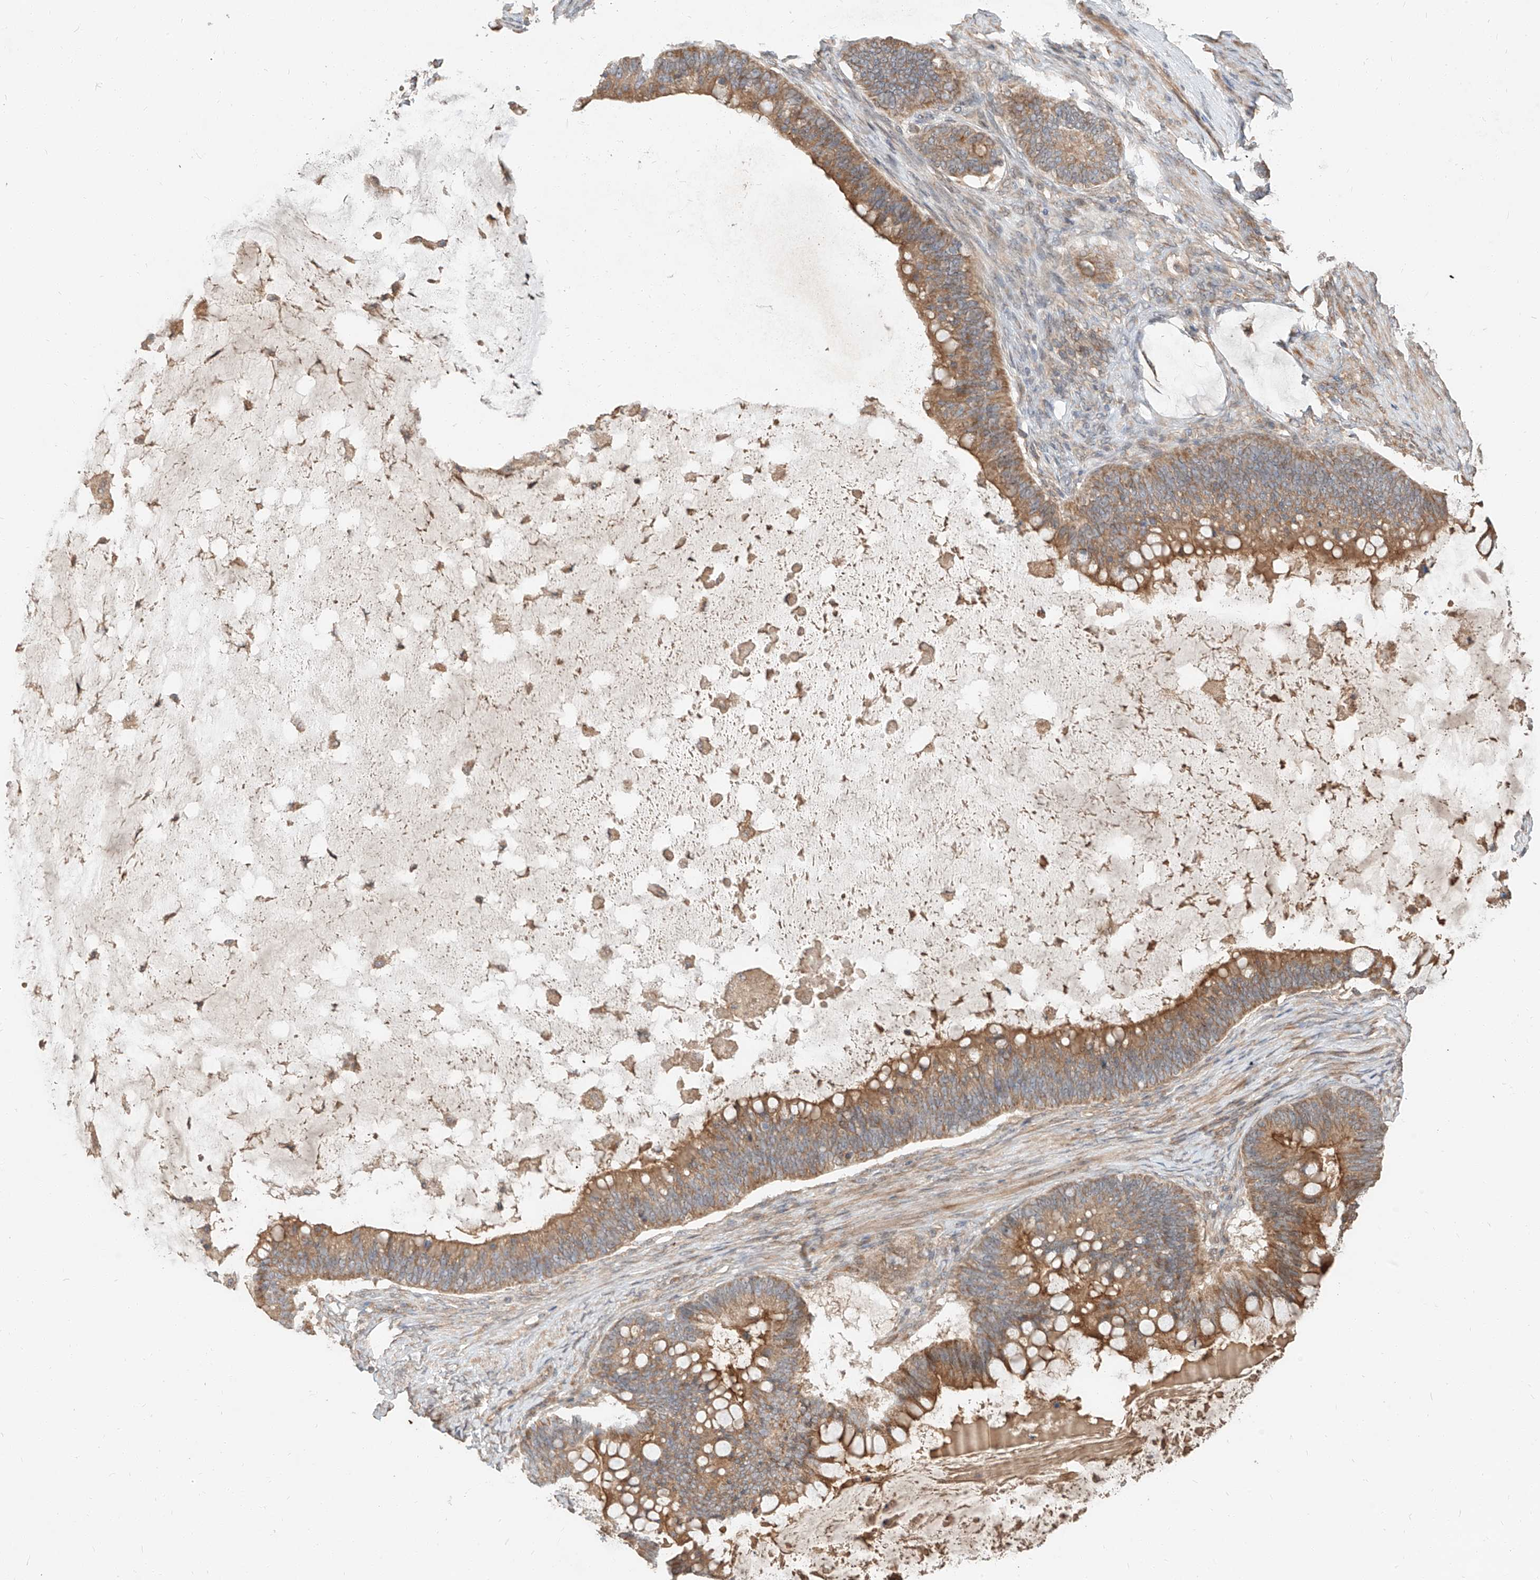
{"staining": {"intensity": "moderate", "quantity": ">75%", "location": "cytoplasmic/membranous"}, "tissue": "ovarian cancer", "cell_type": "Tumor cells", "image_type": "cancer", "snomed": [{"axis": "morphology", "description": "Cystadenocarcinoma, mucinous, NOS"}, {"axis": "topography", "description": "Ovary"}], "caption": "Protein expression analysis of ovarian mucinous cystadenocarcinoma demonstrates moderate cytoplasmic/membranous expression in about >75% of tumor cells.", "gene": "STX19", "patient": {"sex": "female", "age": 61}}